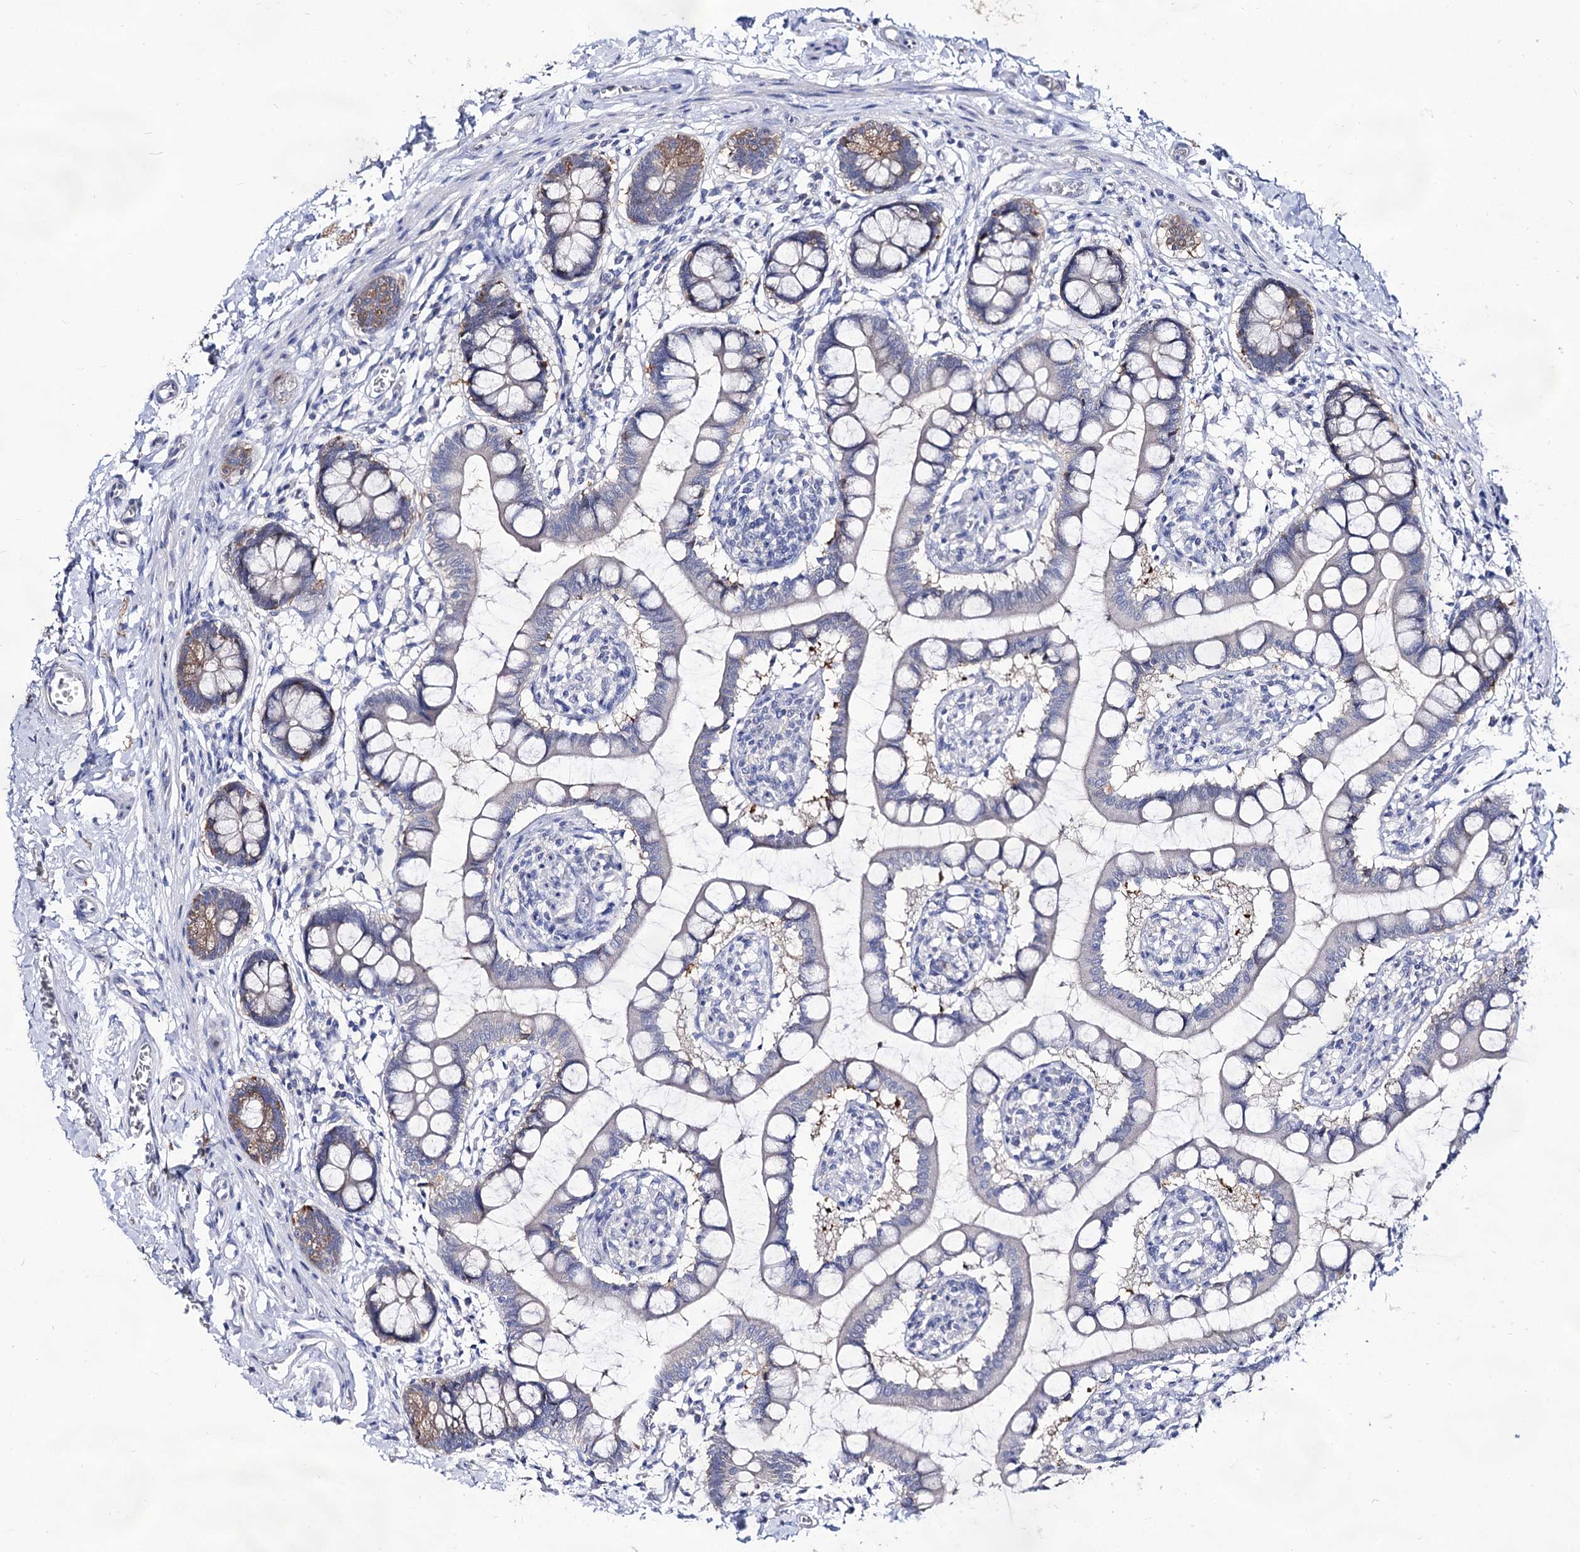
{"staining": {"intensity": "strong", "quantity": "<25%", "location": "cytoplasmic/membranous"}, "tissue": "small intestine", "cell_type": "Glandular cells", "image_type": "normal", "snomed": [{"axis": "morphology", "description": "Normal tissue, NOS"}, {"axis": "topography", "description": "Small intestine"}], "caption": "Protein expression by immunohistochemistry (IHC) reveals strong cytoplasmic/membranous positivity in approximately <25% of glandular cells in normal small intestine. The staining was performed using DAB, with brown indicating positive protein expression. Nuclei are stained blue with hematoxylin.", "gene": "ARFIP2", "patient": {"sex": "male", "age": 52}}